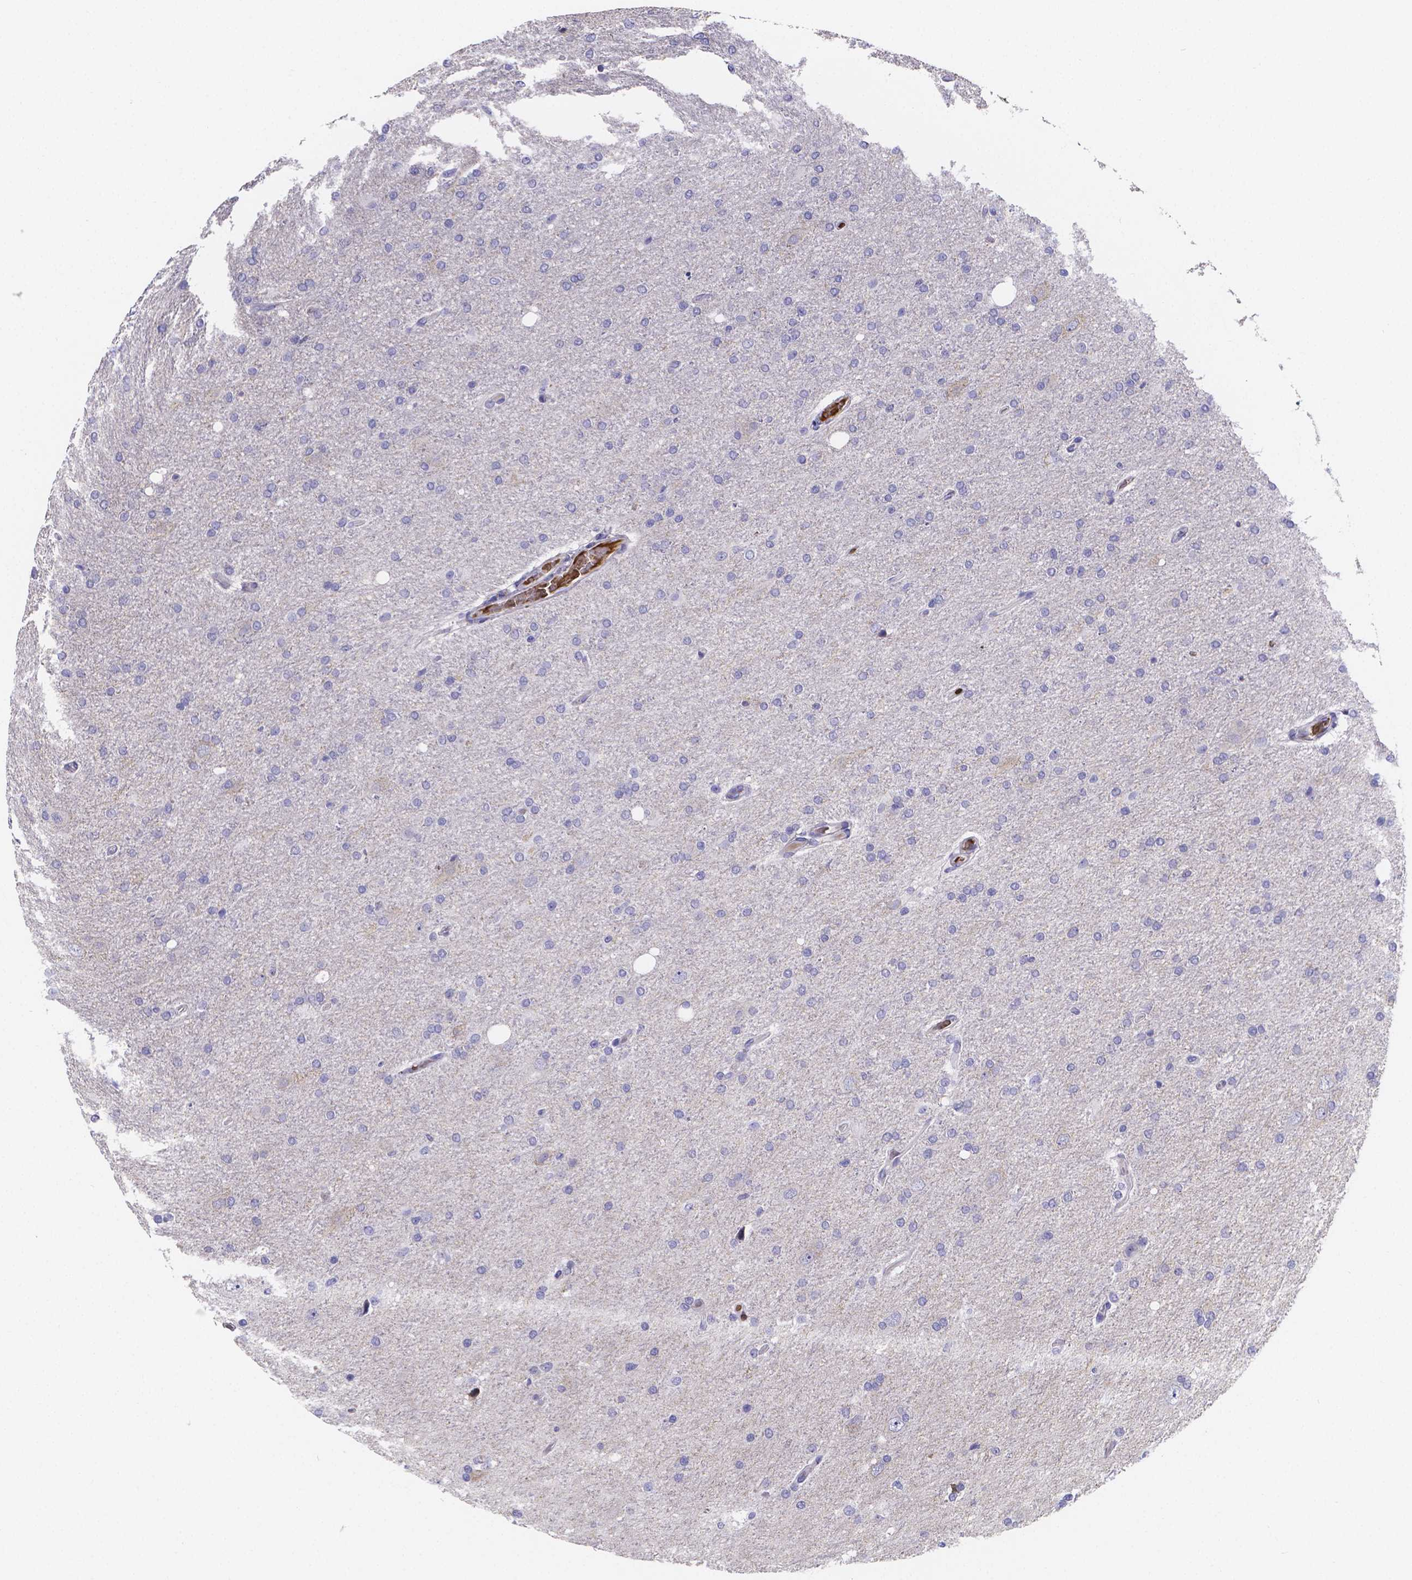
{"staining": {"intensity": "negative", "quantity": "none", "location": "none"}, "tissue": "glioma", "cell_type": "Tumor cells", "image_type": "cancer", "snomed": [{"axis": "morphology", "description": "Glioma, malignant, High grade"}, {"axis": "topography", "description": "Cerebral cortex"}], "caption": "Tumor cells show no significant positivity in malignant glioma (high-grade). (DAB (3,3'-diaminobenzidine) immunohistochemistry (IHC) with hematoxylin counter stain).", "gene": "GABRA3", "patient": {"sex": "male", "age": 70}}